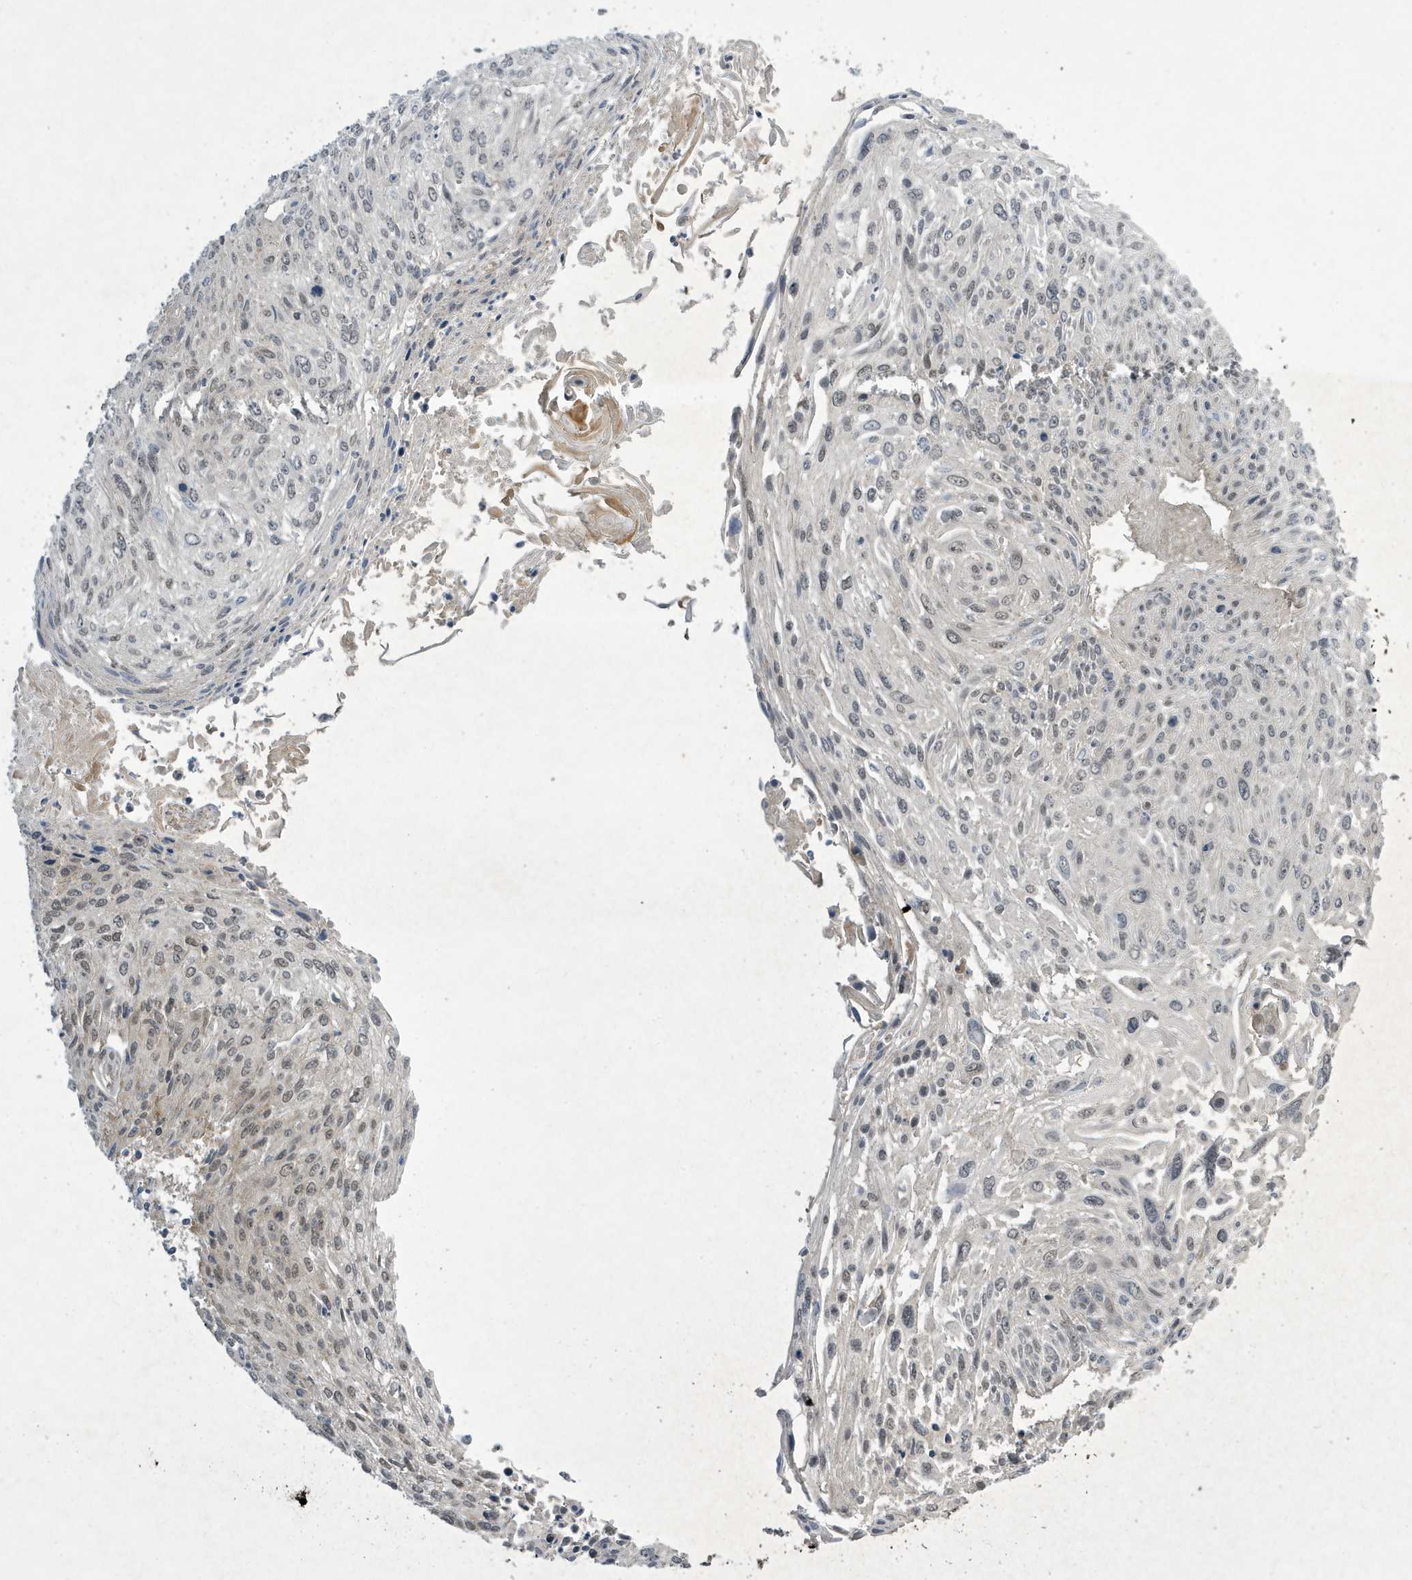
{"staining": {"intensity": "negative", "quantity": "none", "location": "none"}, "tissue": "cervical cancer", "cell_type": "Tumor cells", "image_type": "cancer", "snomed": [{"axis": "morphology", "description": "Squamous cell carcinoma, NOS"}, {"axis": "topography", "description": "Cervix"}], "caption": "This is a micrograph of immunohistochemistry (IHC) staining of cervical cancer, which shows no positivity in tumor cells.", "gene": "NCOA7", "patient": {"sex": "female", "age": 51}}